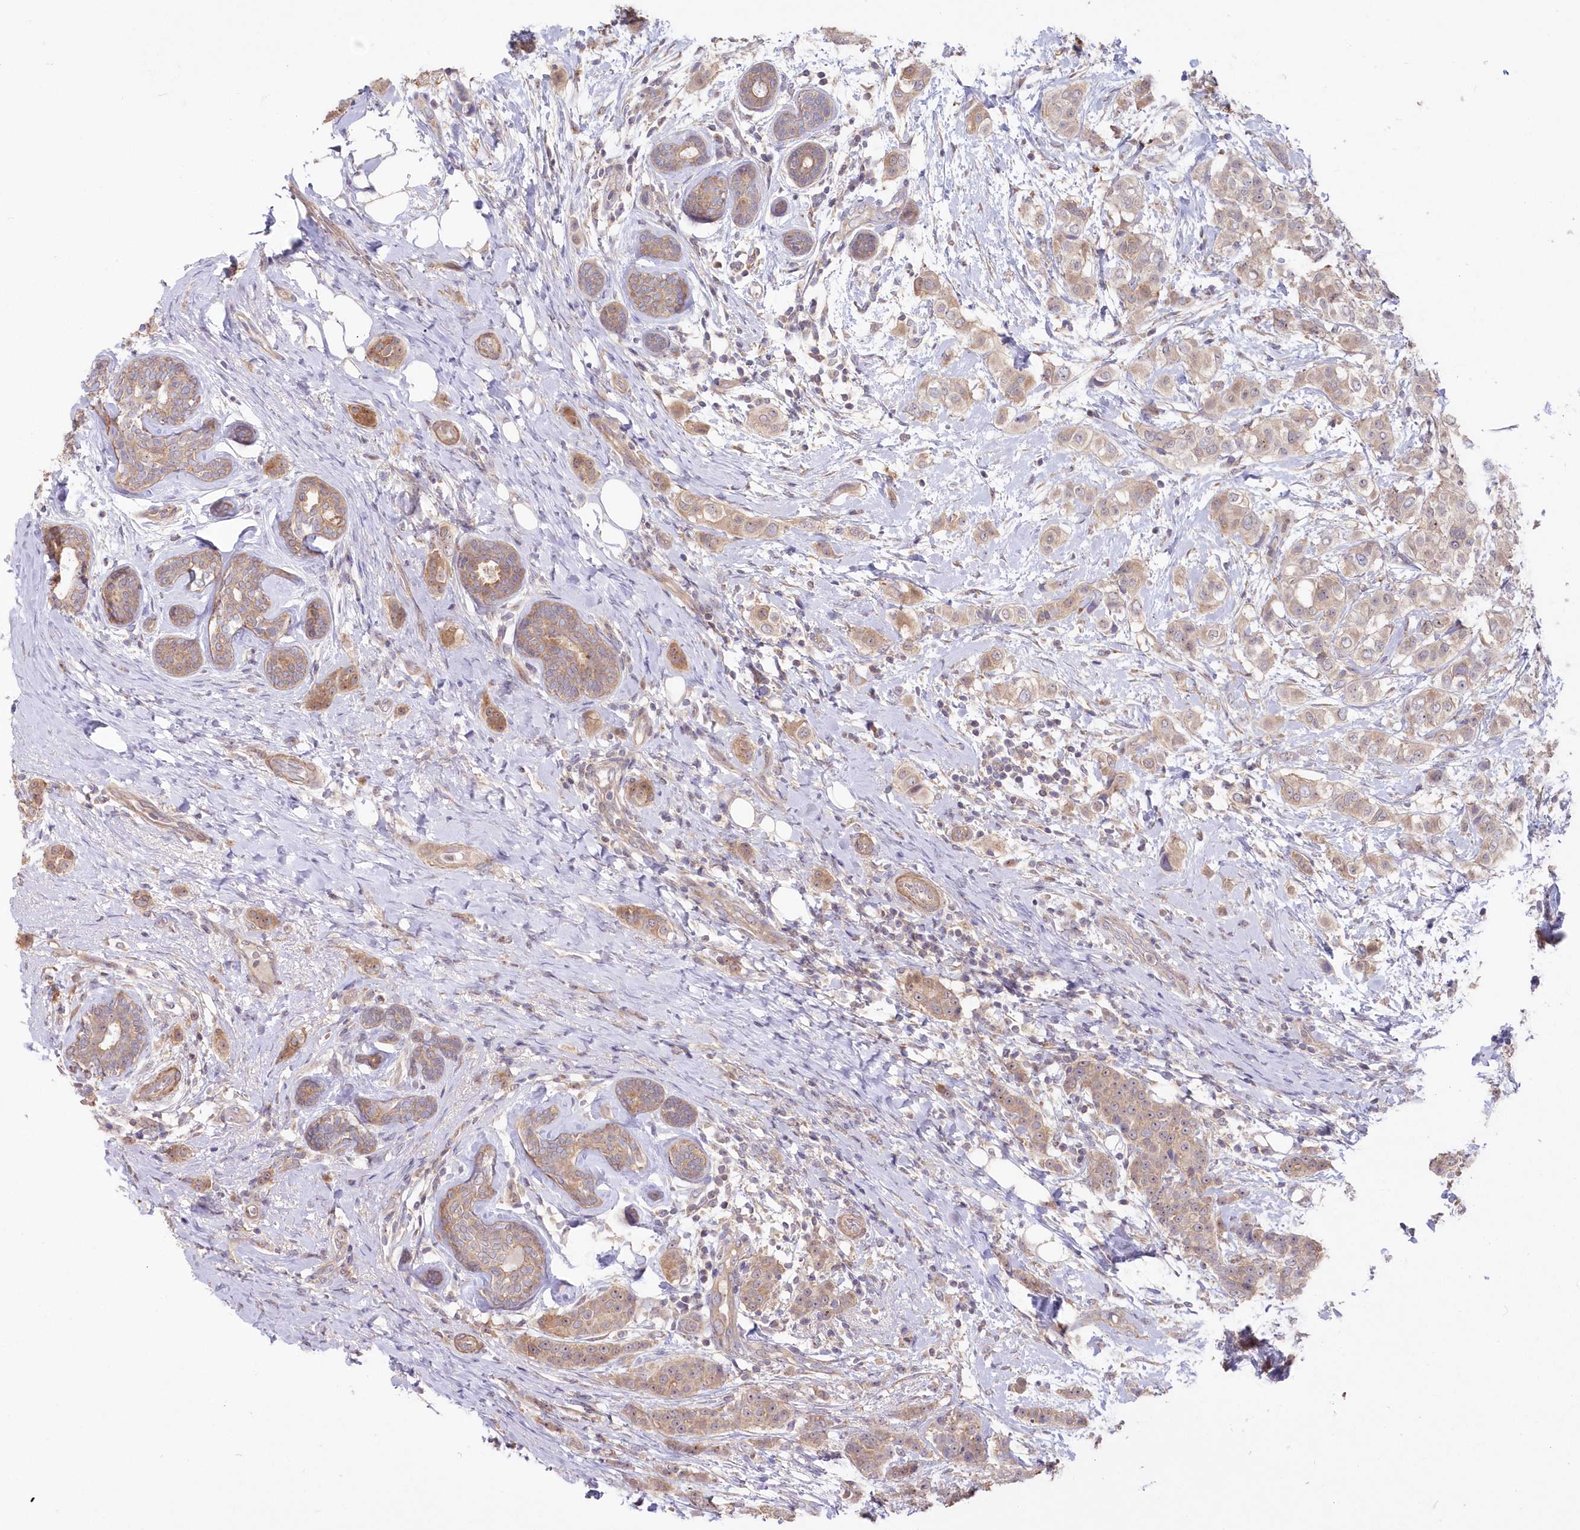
{"staining": {"intensity": "moderate", "quantity": ">75%", "location": "cytoplasmic/membranous"}, "tissue": "breast cancer", "cell_type": "Tumor cells", "image_type": "cancer", "snomed": [{"axis": "morphology", "description": "Lobular carcinoma"}, {"axis": "topography", "description": "Breast"}], "caption": "Protein expression analysis of breast cancer reveals moderate cytoplasmic/membranous staining in approximately >75% of tumor cells. (Stains: DAB (3,3'-diaminobenzidine) in brown, nuclei in blue, Microscopy: brightfield microscopy at high magnification).", "gene": "TBCA", "patient": {"sex": "female", "age": 51}}